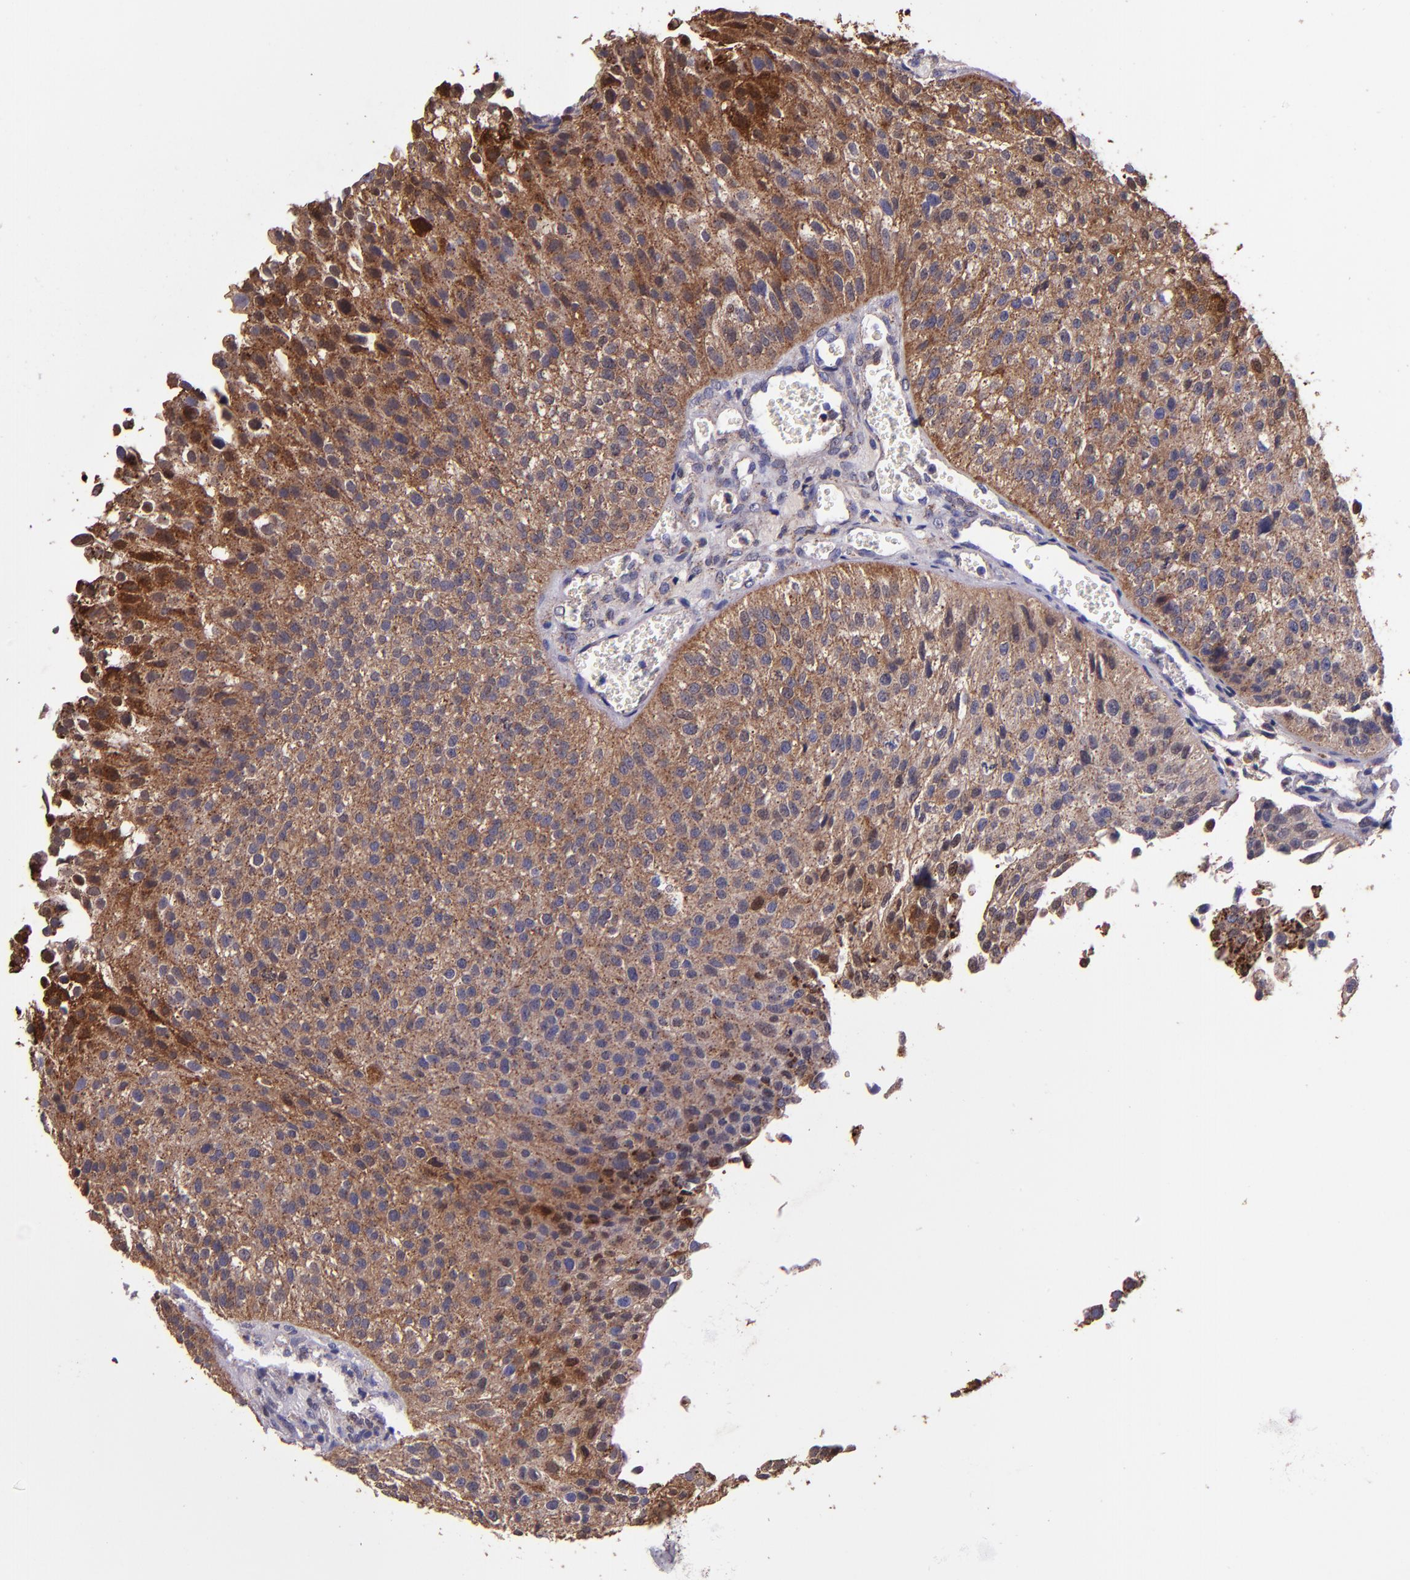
{"staining": {"intensity": "moderate", "quantity": ">75%", "location": "cytoplasmic/membranous"}, "tissue": "urothelial cancer", "cell_type": "Tumor cells", "image_type": "cancer", "snomed": [{"axis": "morphology", "description": "Urothelial carcinoma, Low grade"}, {"axis": "topography", "description": "Urinary bladder"}], "caption": "The photomicrograph demonstrates a brown stain indicating the presence of a protein in the cytoplasmic/membranous of tumor cells in urothelial cancer.", "gene": "WASHC1", "patient": {"sex": "female", "age": 89}}